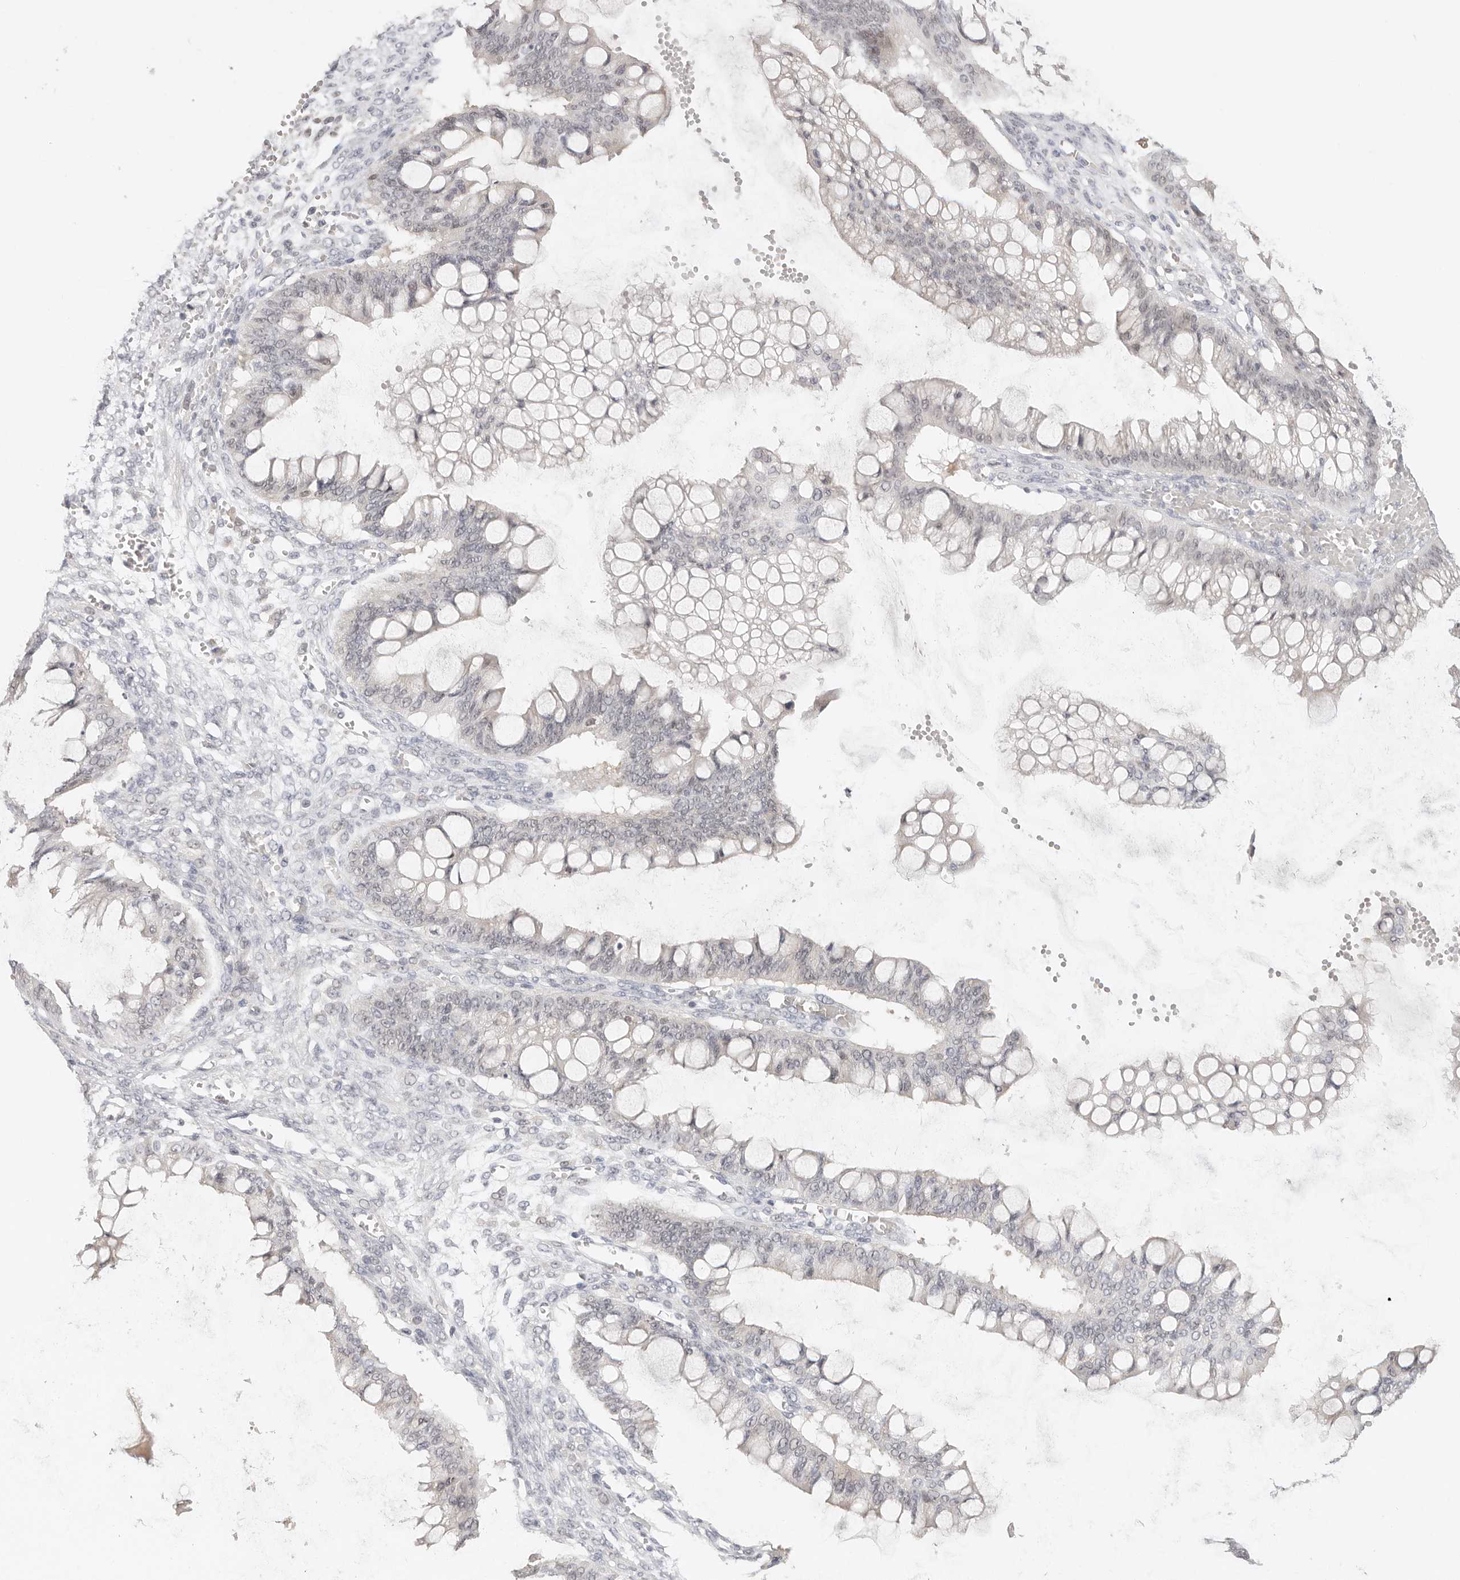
{"staining": {"intensity": "negative", "quantity": "none", "location": "none"}, "tissue": "ovarian cancer", "cell_type": "Tumor cells", "image_type": "cancer", "snomed": [{"axis": "morphology", "description": "Cystadenocarcinoma, mucinous, NOS"}, {"axis": "topography", "description": "Ovary"}], "caption": "An immunohistochemistry histopathology image of mucinous cystadenocarcinoma (ovarian) is shown. There is no staining in tumor cells of mucinous cystadenocarcinoma (ovarian). Brightfield microscopy of immunohistochemistry stained with DAB (3,3'-diaminobenzidine) (brown) and hematoxylin (blue), captured at high magnification.", "gene": "LARP7", "patient": {"sex": "female", "age": 73}}